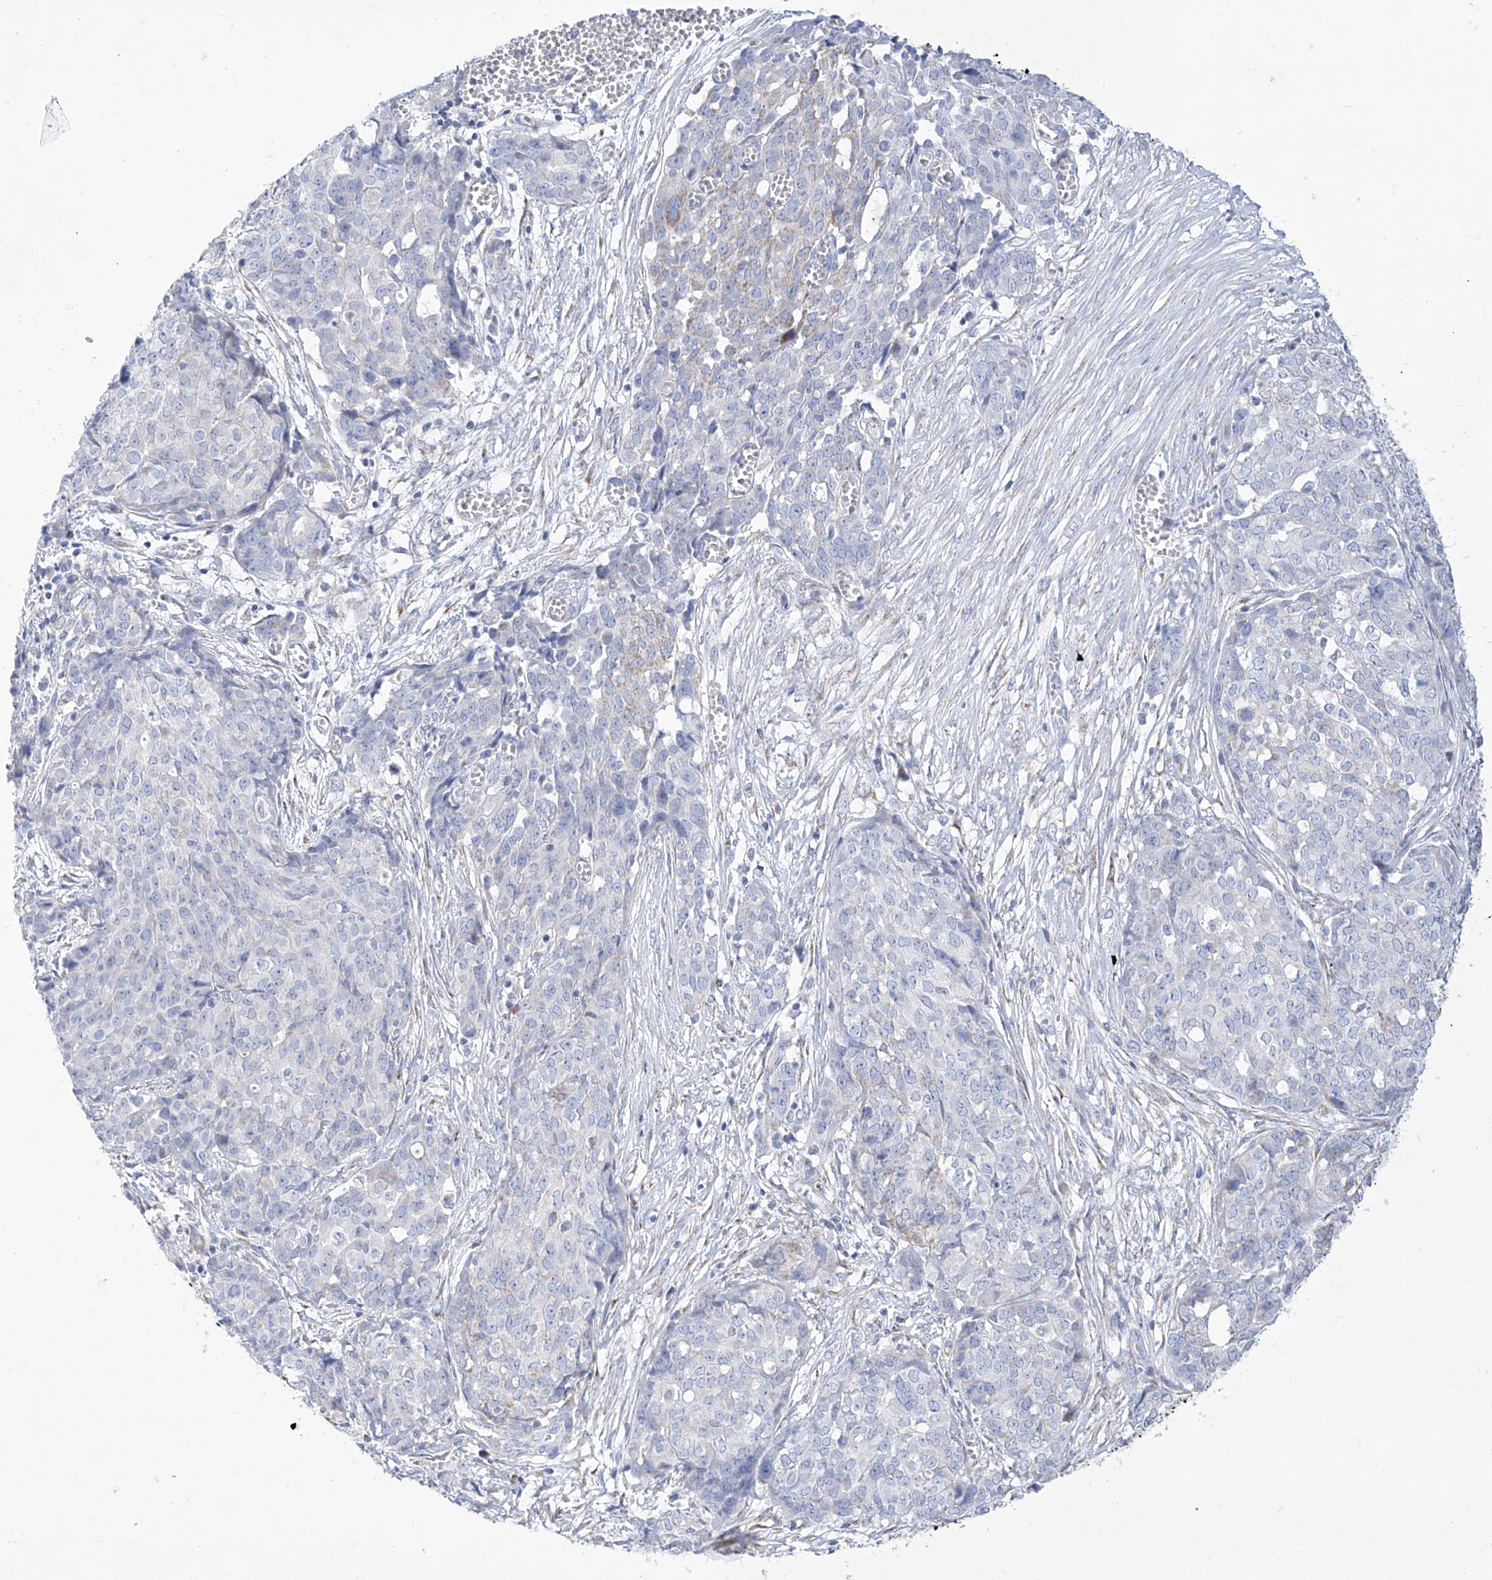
{"staining": {"intensity": "weak", "quantity": "<25%", "location": "cytoplasmic/membranous"}, "tissue": "ovarian cancer", "cell_type": "Tumor cells", "image_type": "cancer", "snomed": [{"axis": "morphology", "description": "Cystadenocarcinoma, serous, NOS"}, {"axis": "topography", "description": "Soft tissue"}, {"axis": "topography", "description": "Ovary"}], "caption": "Tumor cells are negative for brown protein staining in ovarian cancer.", "gene": "ALDH6A1", "patient": {"sex": "female", "age": 57}}